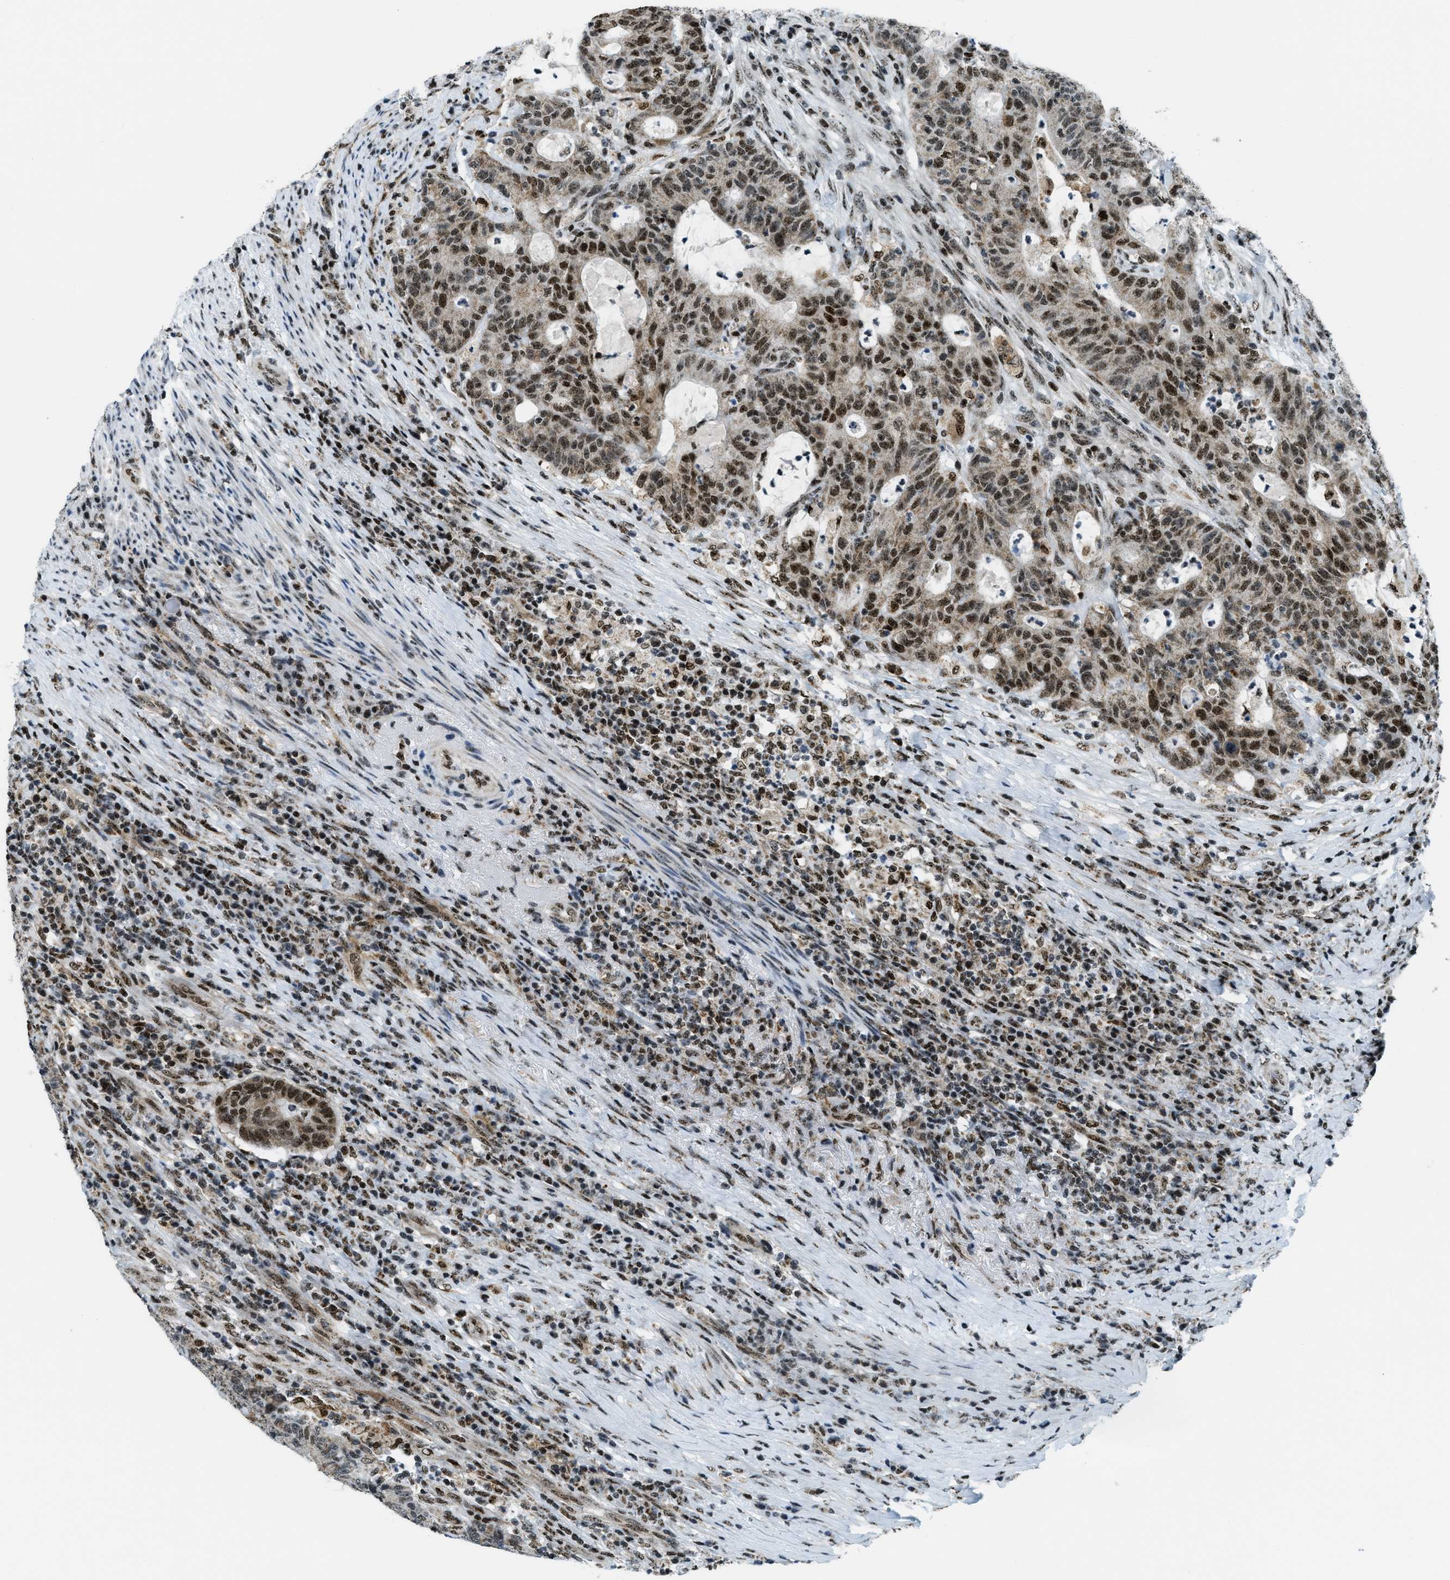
{"staining": {"intensity": "strong", "quantity": ">75%", "location": "cytoplasmic/membranous,nuclear"}, "tissue": "colorectal cancer", "cell_type": "Tumor cells", "image_type": "cancer", "snomed": [{"axis": "morphology", "description": "Normal tissue, NOS"}, {"axis": "morphology", "description": "Adenocarcinoma, NOS"}, {"axis": "topography", "description": "Colon"}], "caption": "Immunohistochemistry (IHC) of colorectal cancer (adenocarcinoma) exhibits high levels of strong cytoplasmic/membranous and nuclear positivity in about >75% of tumor cells.", "gene": "SP100", "patient": {"sex": "female", "age": 75}}